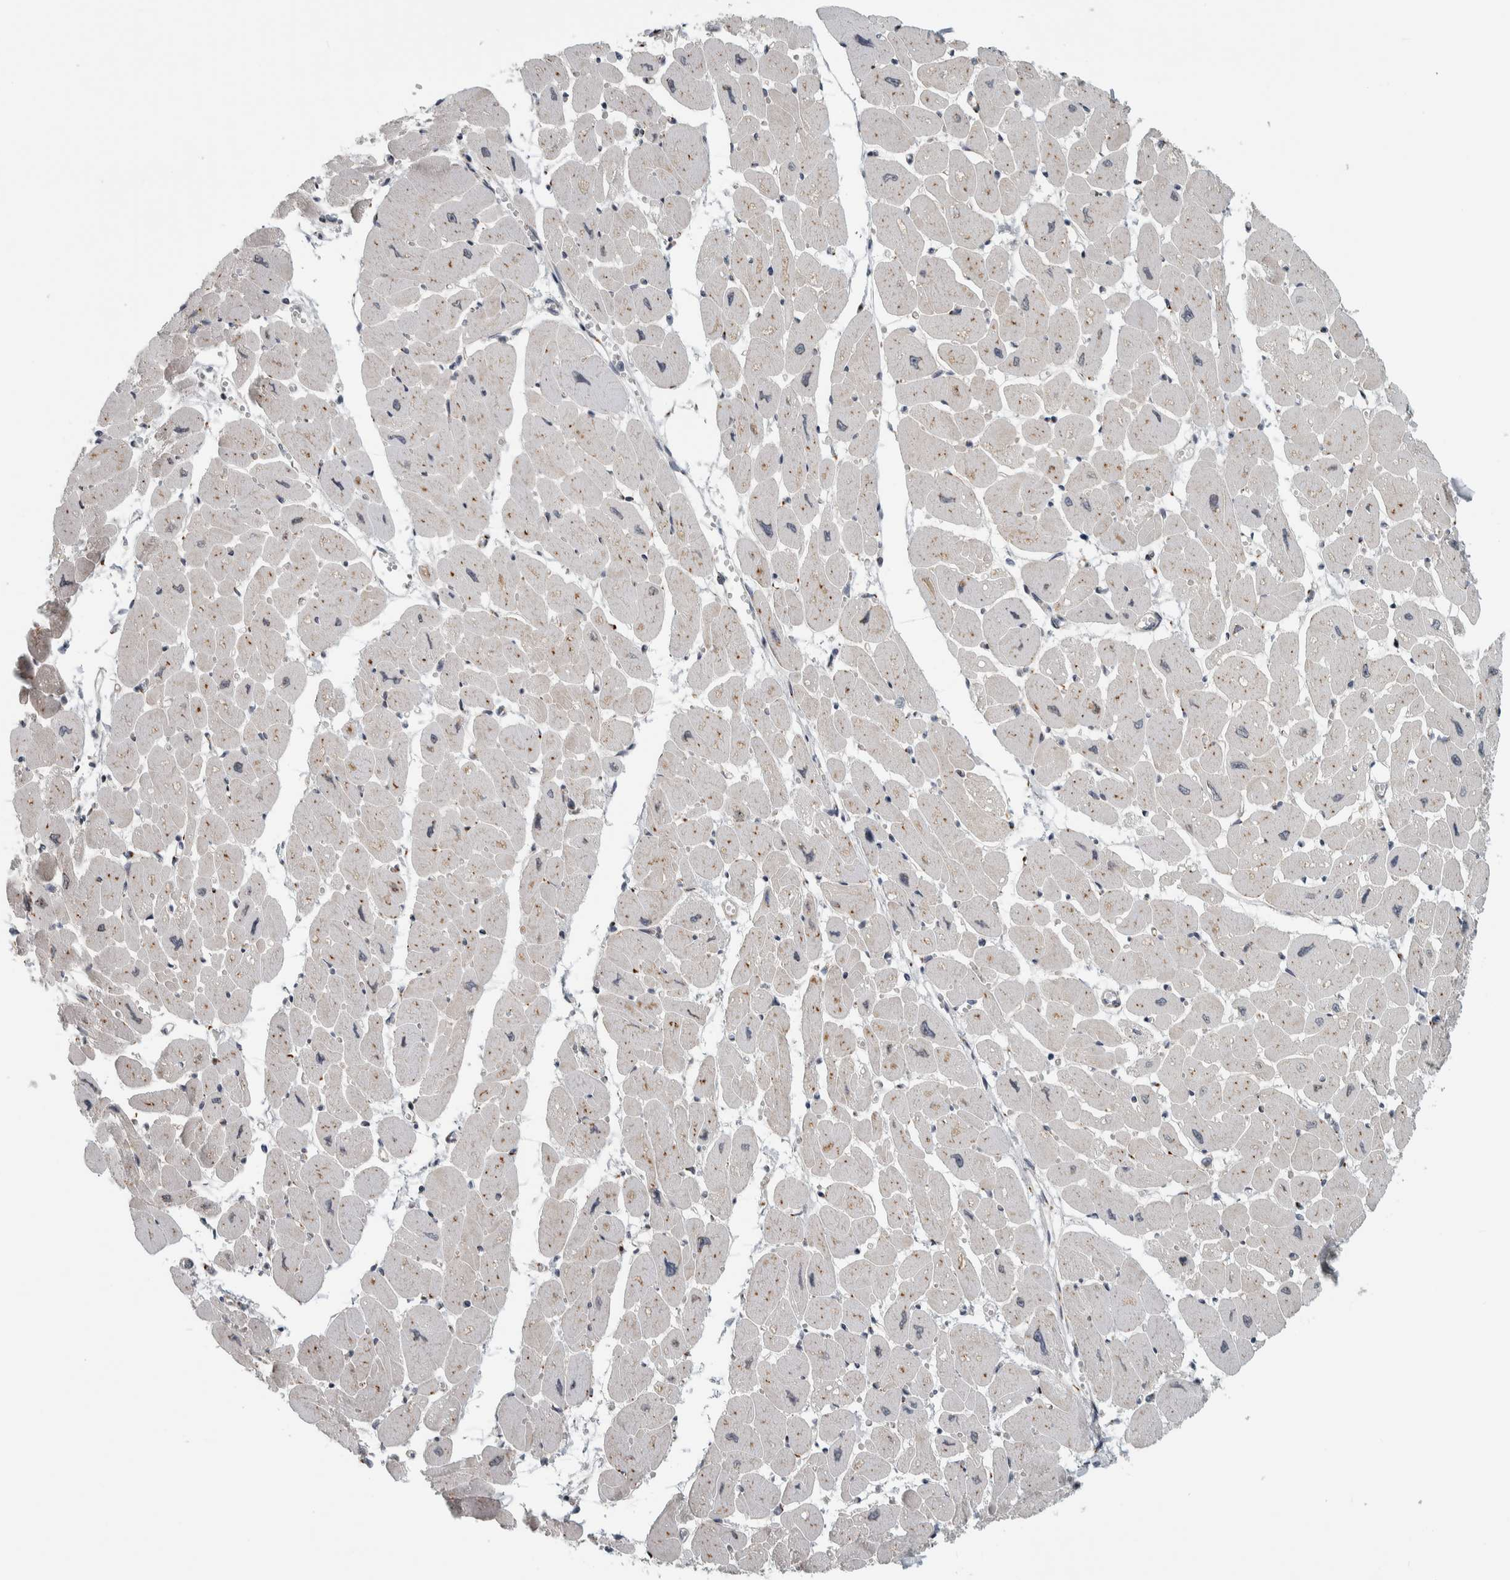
{"staining": {"intensity": "weak", "quantity": ">75%", "location": "cytoplasmic/membranous"}, "tissue": "heart muscle", "cell_type": "Cardiomyocytes", "image_type": "normal", "snomed": [{"axis": "morphology", "description": "Normal tissue, NOS"}, {"axis": "topography", "description": "Heart"}], "caption": "Immunohistochemical staining of normal human heart muscle exhibits >75% levels of weak cytoplasmic/membranous protein staining in about >75% of cardiomyocytes.", "gene": "ZMYND8", "patient": {"sex": "female", "age": 54}}